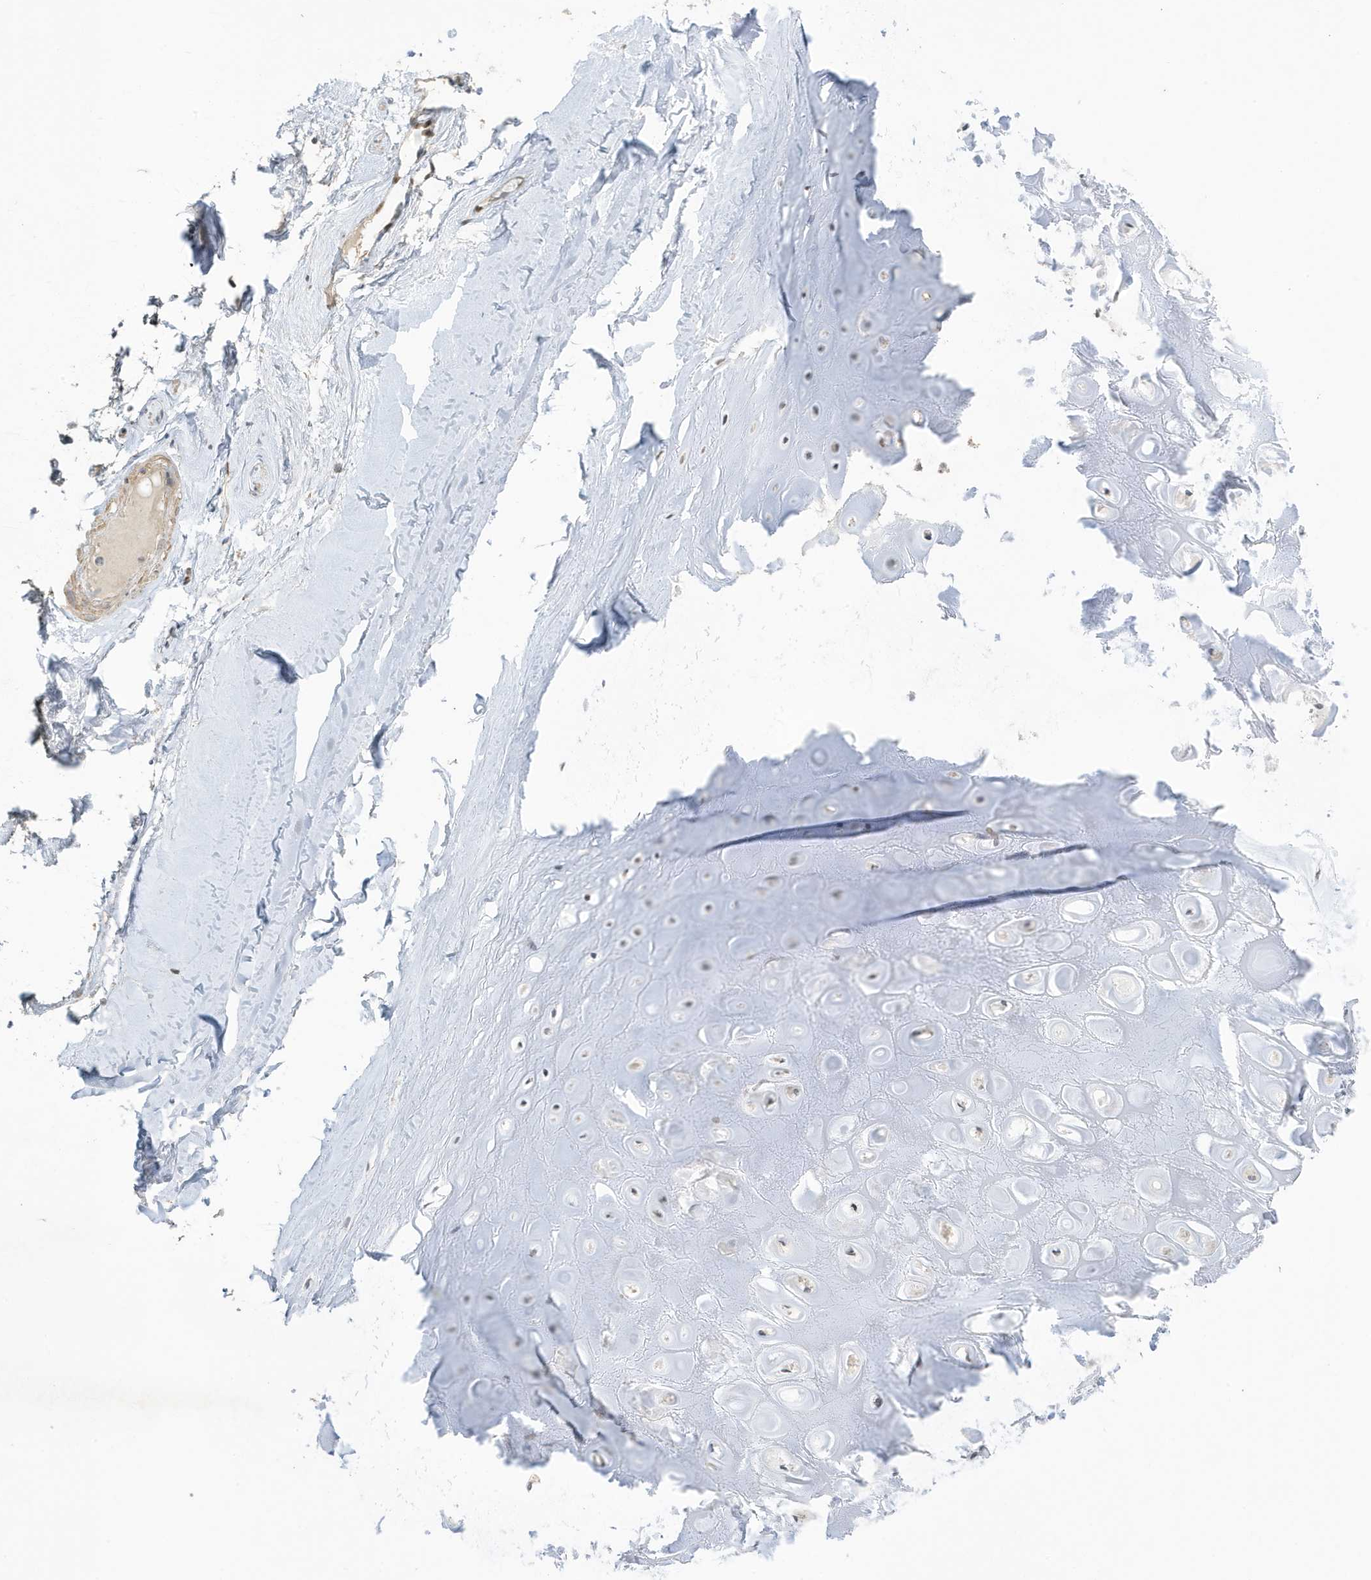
{"staining": {"intensity": "weak", "quantity": ">75%", "location": "nuclear"}, "tissue": "adipose tissue", "cell_type": "Adipocytes", "image_type": "normal", "snomed": [{"axis": "morphology", "description": "Normal tissue, NOS"}, {"axis": "morphology", "description": "Basal cell carcinoma"}, {"axis": "topography", "description": "Skin"}], "caption": "IHC photomicrograph of benign adipose tissue: adipose tissue stained using immunohistochemistry displays low levels of weak protein expression localized specifically in the nuclear of adipocytes, appearing as a nuclear brown color.", "gene": "NCOA7", "patient": {"sex": "female", "age": 89}}